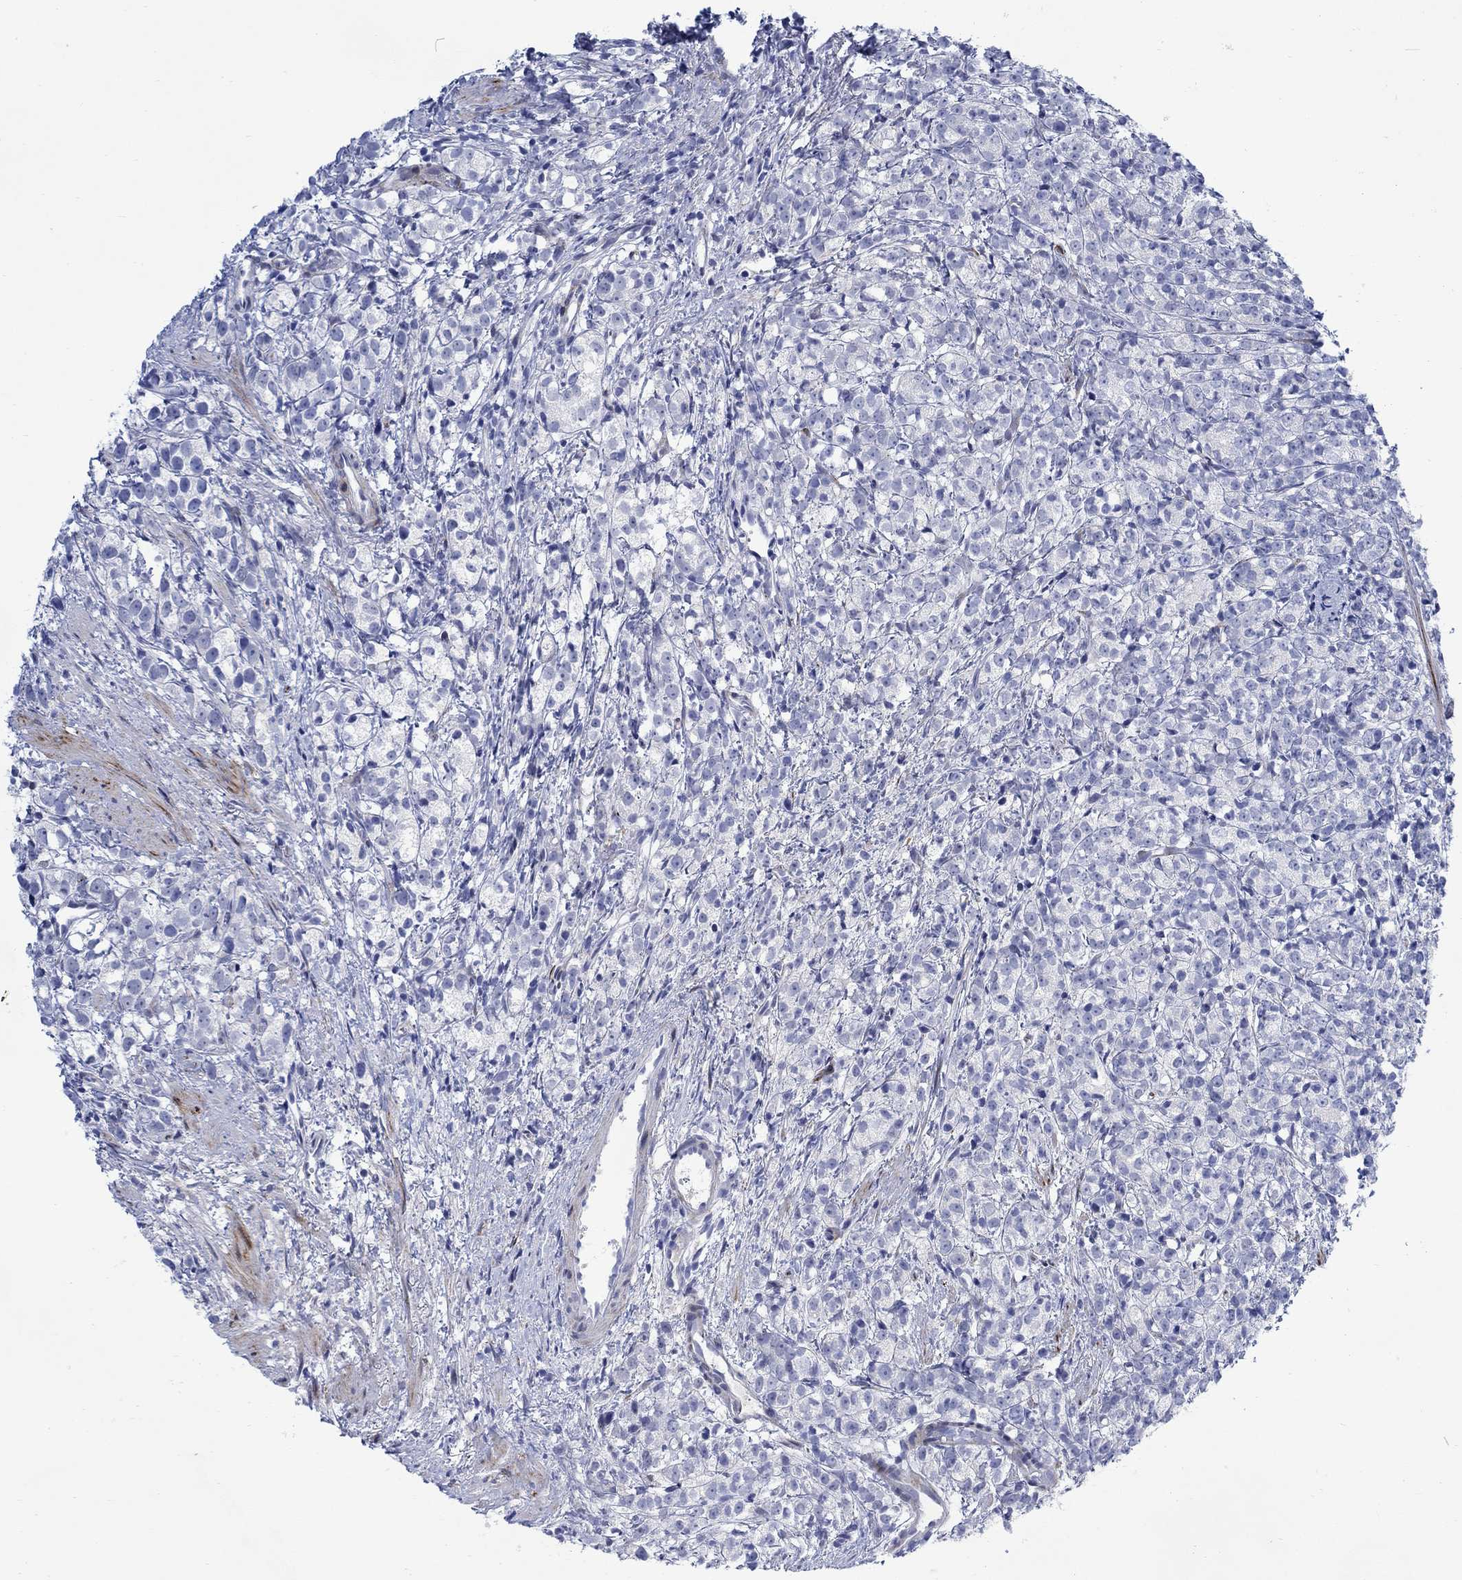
{"staining": {"intensity": "negative", "quantity": "none", "location": "none"}, "tissue": "prostate cancer", "cell_type": "Tumor cells", "image_type": "cancer", "snomed": [{"axis": "morphology", "description": "Adenocarcinoma, High grade"}, {"axis": "topography", "description": "Prostate"}], "caption": "The immunohistochemistry histopathology image has no significant expression in tumor cells of prostate cancer (adenocarcinoma (high-grade)) tissue.", "gene": "KSR2", "patient": {"sex": "male", "age": 53}}